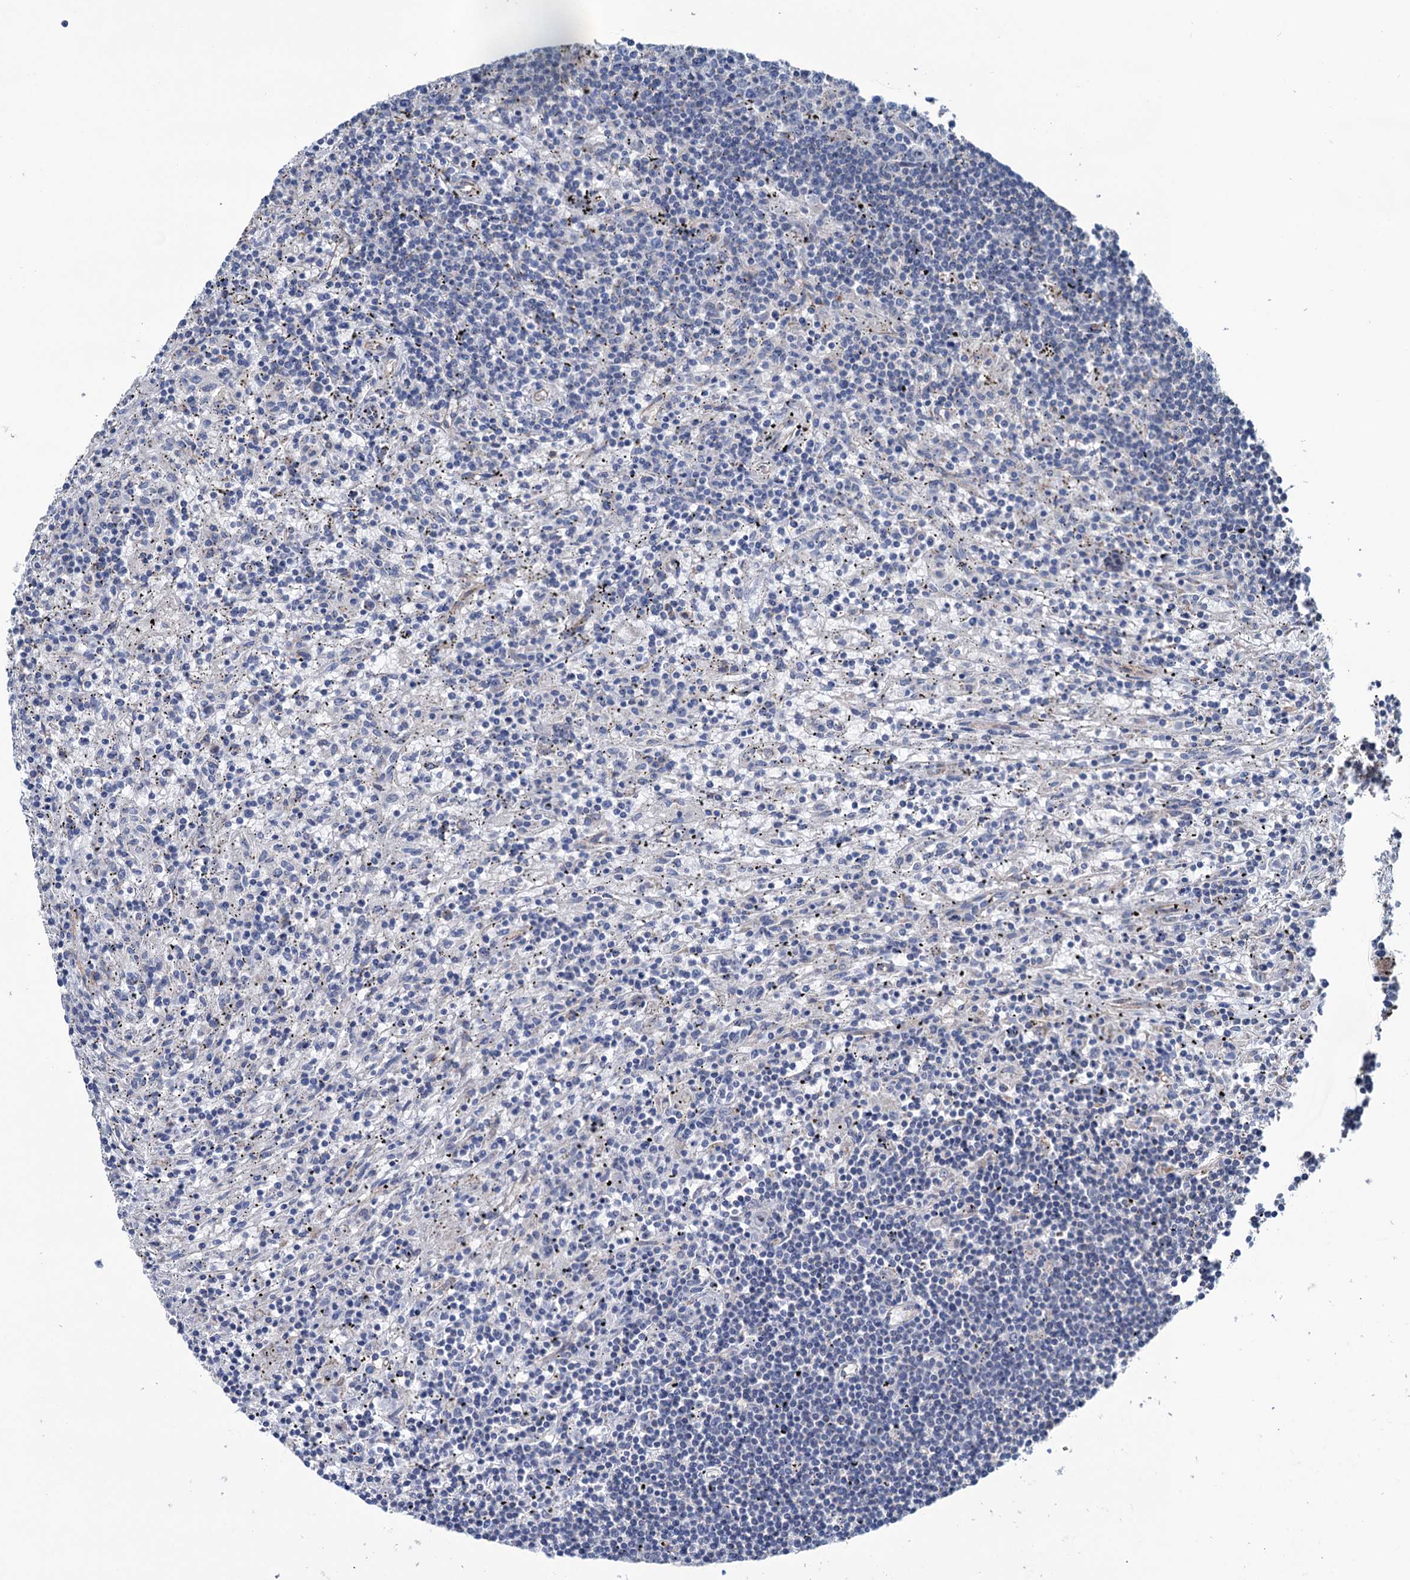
{"staining": {"intensity": "negative", "quantity": "none", "location": "none"}, "tissue": "lymphoma", "cell_type": "Tumor cells", "image_type": "cancer", "snomed": [{"axis": "morphology", "description": "Malignant lymphoma, non-Hodgkin's type, Low grade"}, {"axis": "topography", "description": "Spleen"}], "caption": "Tumor cells show no significant positivity in lymphoma.", "gene": "EYA4", "patient": {"sex": "male", "age": 76}}